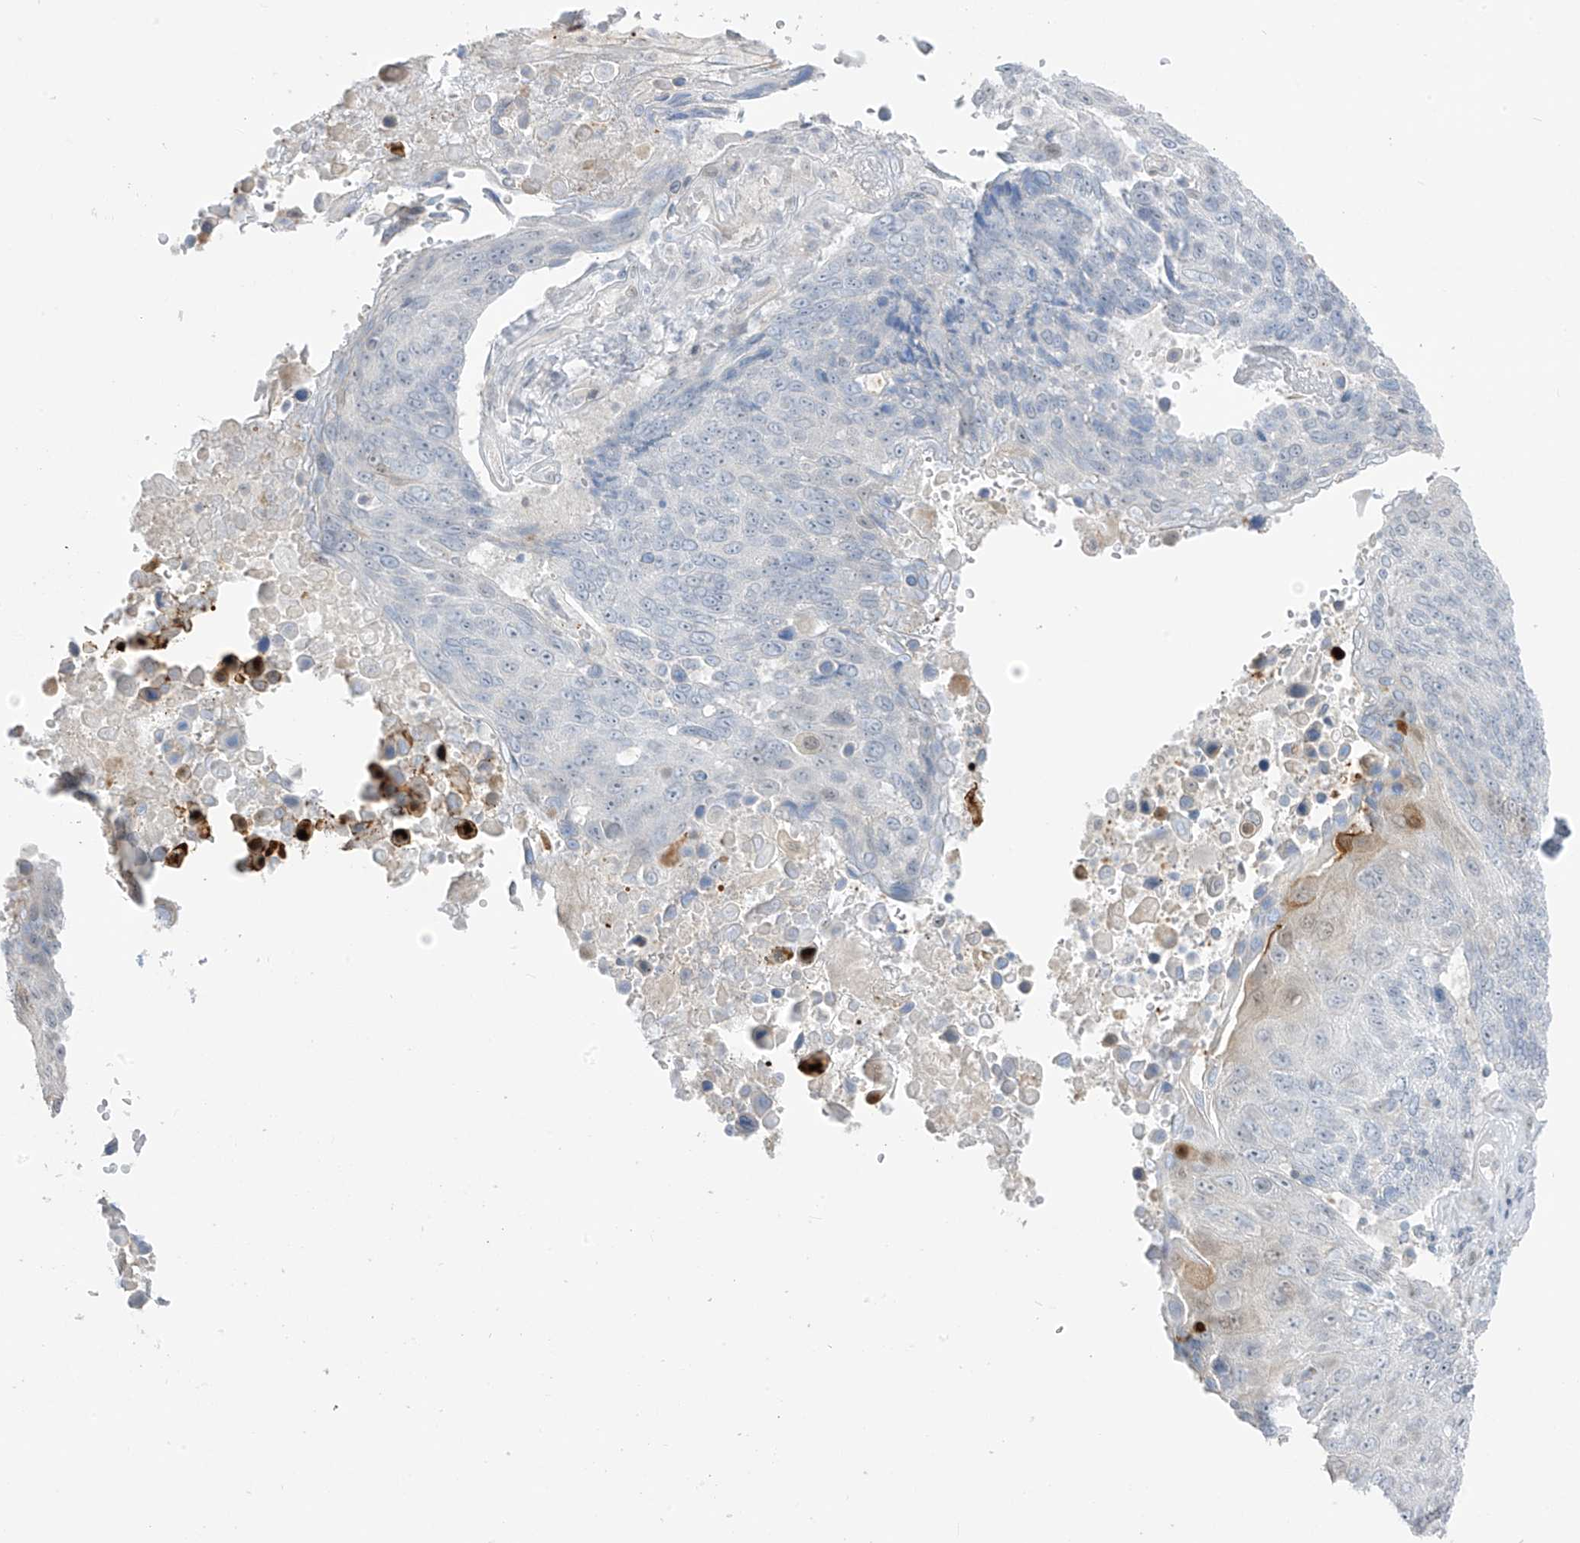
{"staining": {"intensity": "negative", "quantity": "none", "location": "none"}, "tissue": "lung cancer", "cell_type": "Tumor cells", "image_type": "cancer", "snomed": [{"axis": "morphology", "description": "Squamous cell carcinoma, NOS"}, {"axis": "topography", "description": "Lung"}], "caption": "Immunohistochemistry image of neoplastic tissue: lung squamous cell carcinoma stained with DAB (3,3'-diaminobenzidine) shows no significant protein positivity in tumor cells.", "gene": "ASPRV1", "patient": {"sex": "male", "age": 66}}